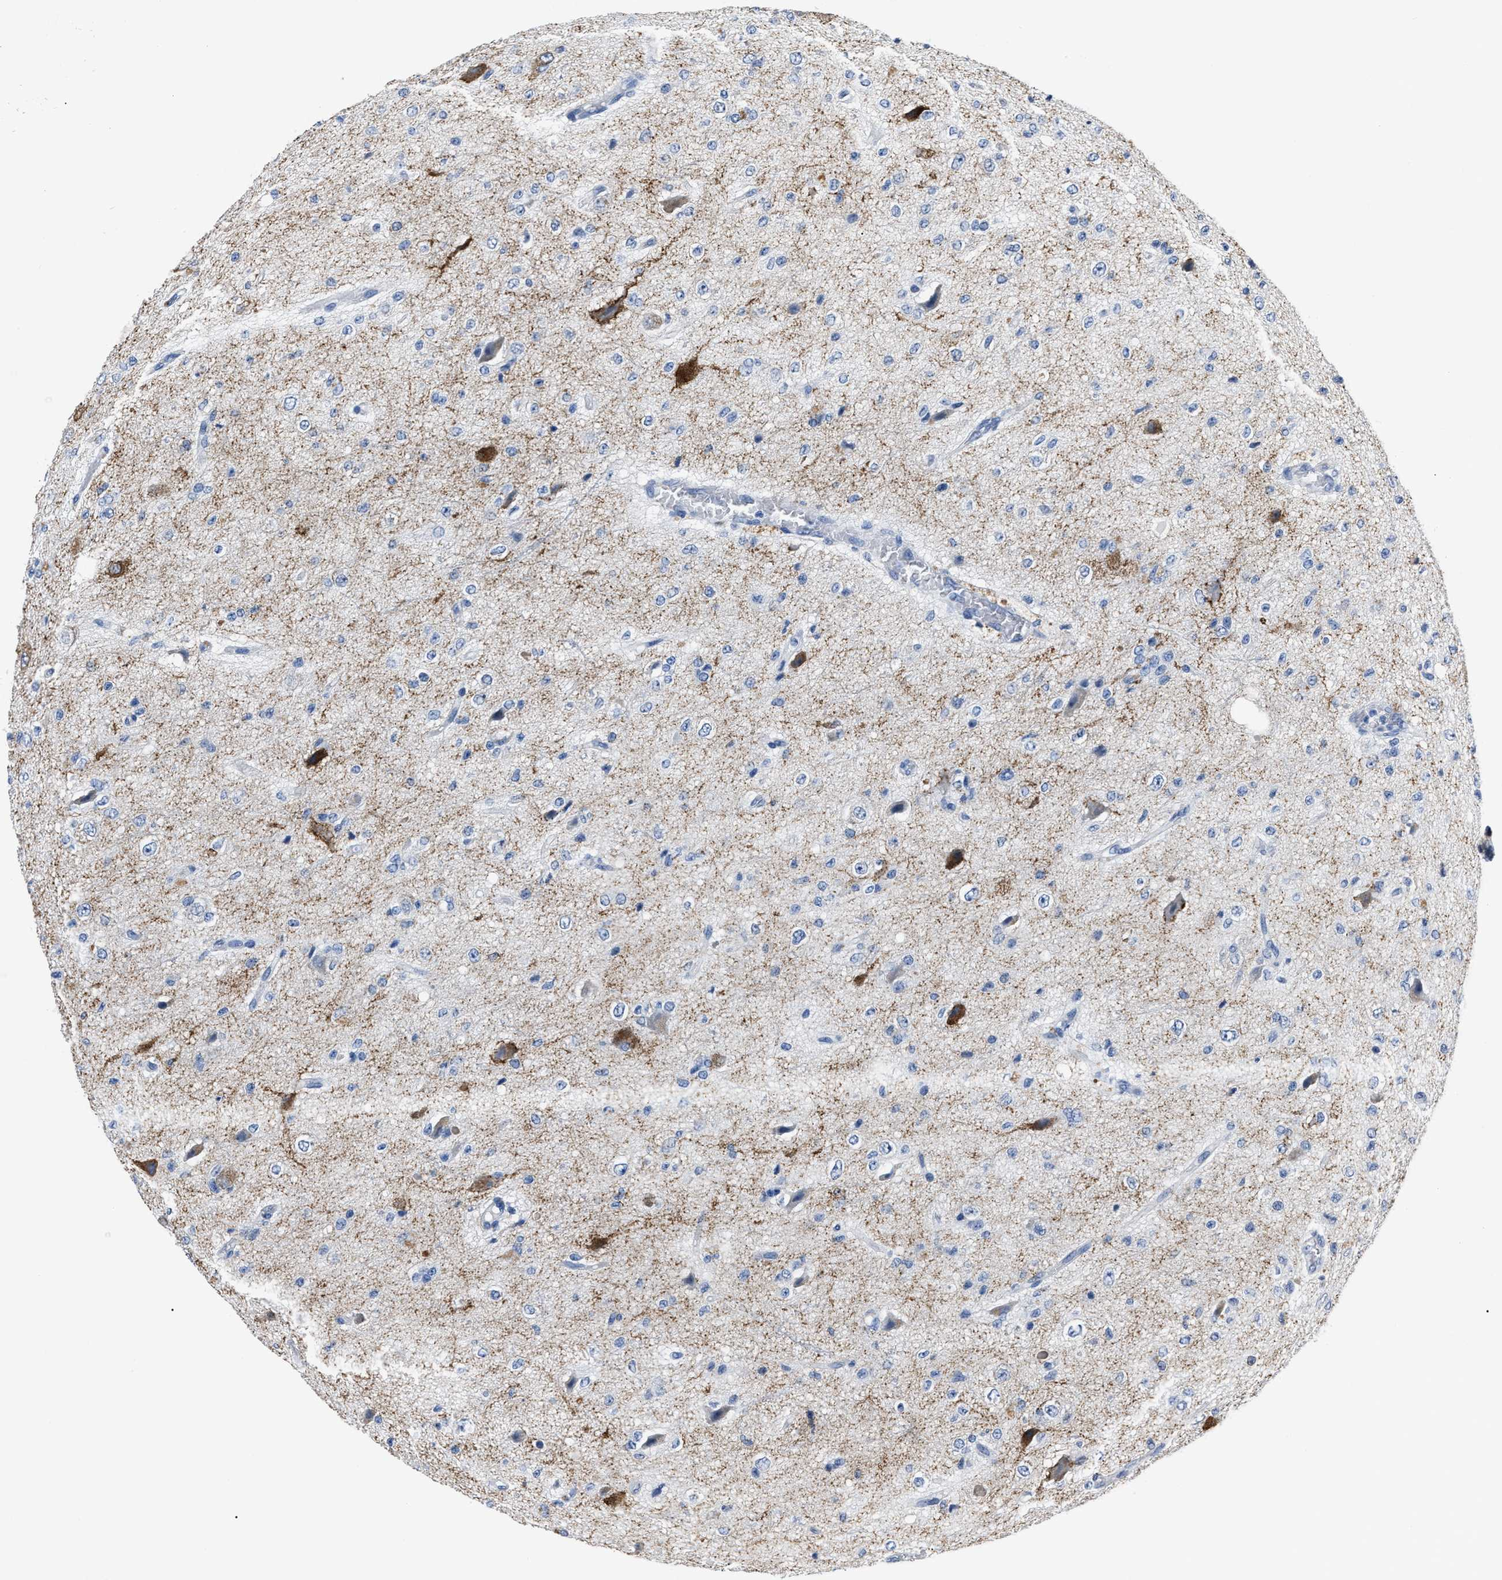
{"staining": {"intensity": "negative", "quantity": "none", "location": "none"}, "tissue": "glioma", "cell_type": "Tumor cells", "image_type": "cancer", "snomed": [{"axis": "morphology", "description": "Glioma, malignant, High grade"}, {"axis": "topography", "description": "pancreas cauda"}], "caption": "A photomicrograph of glioma stained for a protein exhibits no brown staining in tumor cells.", "gene": "LRWD1", "patient": {"sex": "male", "age": 60}}